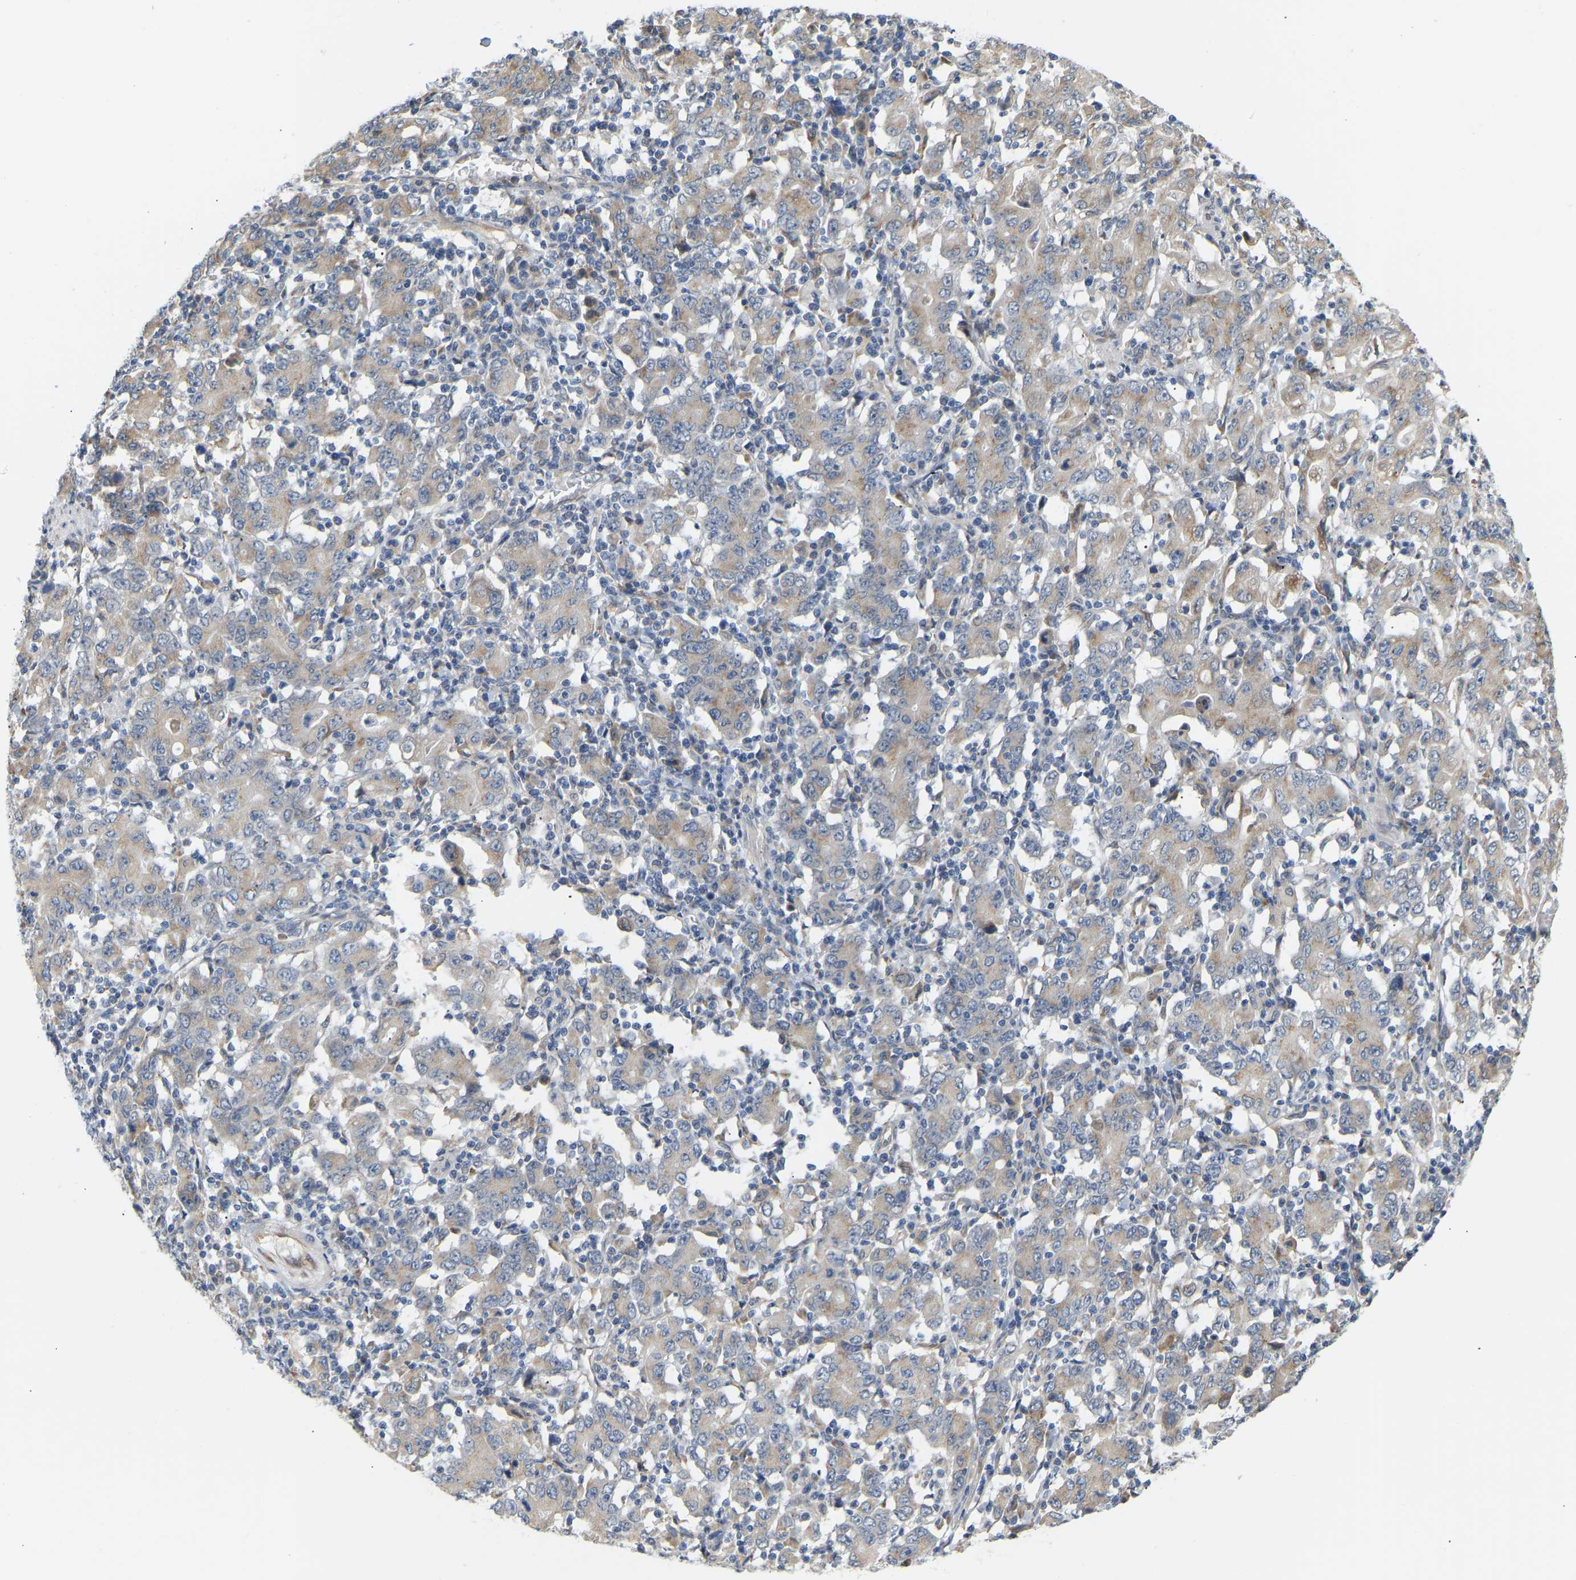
{"staining": {"intensity": "moderate", "quantity": "25%-75%", "location": "cytoplasmic/membranous"}, "tissue": "stomach cancer", "cell_type": "Tumor cells", "image_type": "cancer", "snomed": [{"axis": "morphology", "description": "Adenocarcinoma, NOS"}, {"axis": "topography", "description": "Stomach, upper"}], "caption": "Brown immunohistochemical staining in human adenocarcinoma (stomach) exhibits moderate cytoplasmic/membranous staining in approximately 25%-75% of tumor cells. (brown staining indicates protein expression, while blue staining denotes nuclei).", "gene": "BEND3", "patient": {"sex": "male", "age": 69}}